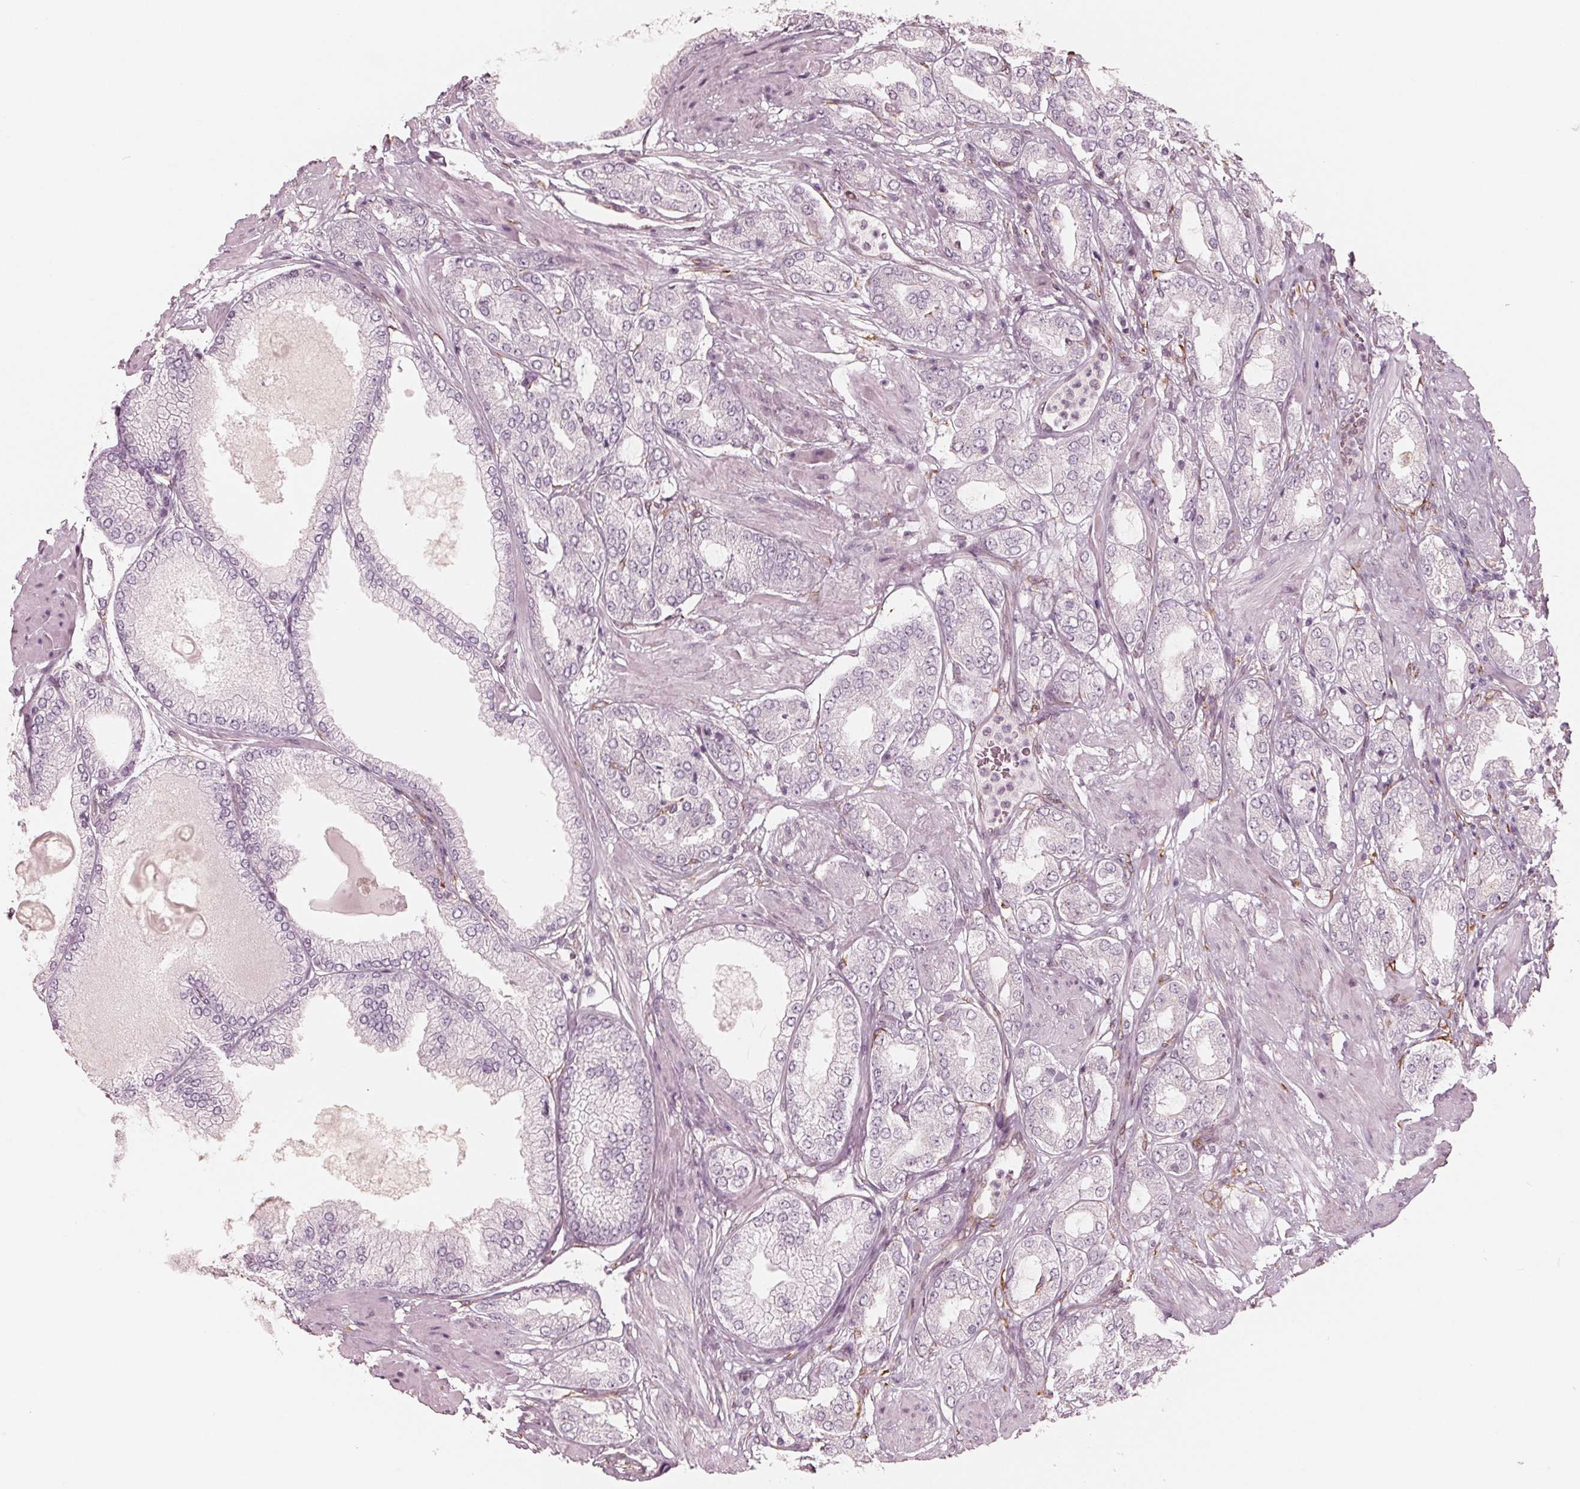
{"staining": {"intensity": "negative", "quantity": "none", "location": "none"}, "tissue": "prostate cancer", "cell_type": "Tumor cells", "image_type": "cancer", "snomed": [{"axis": "morphology", "description": "Adenocarcinoma, High grade"}, {"axis": "topography", "description": "Prostate"}], "caption": "Tumor cells are negative for brown protein staining in prostate cancer (high-grade adenocarcinoma).", "gene": "IKBIP", "patient": {"sex": "male", "age": 68}}